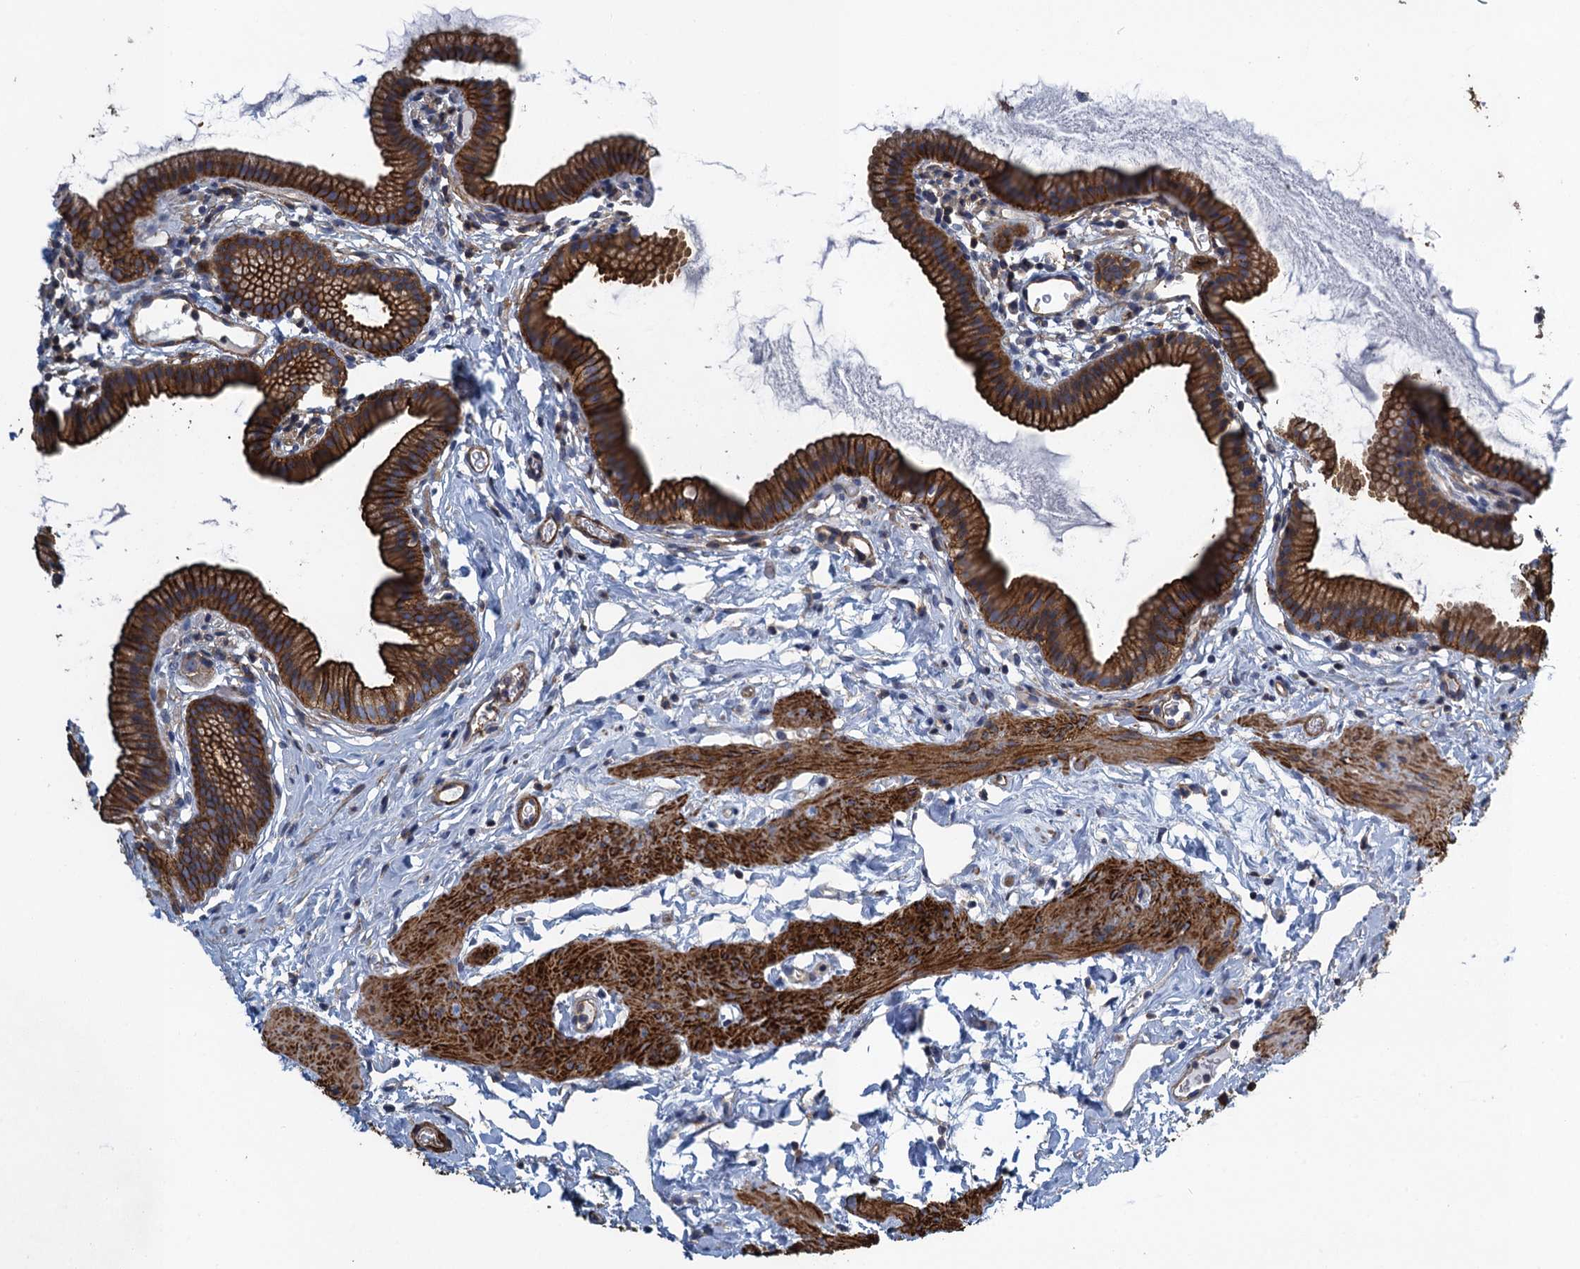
{"staining": {"intensity": "strong", "quantity": ">75%", "location": "cytoplasmic/membranous"}, "tissue": "gallbladder", "cell_type": "Glandular cells", "image_type": "normal", "snomed": [{"axis": "morphology", "description": "Normal tissue, NOS"}, {"axis": "topography", "description": "Gallbladder"}], "caption": "A high amount of strong cytoplasmic/membranous positivity is seen in about >75% of glandular cells in normal gallbladder. The staining is performed using DAB (3,3'-diaminobenzidine) brown chromogen to label protein expression. The nuclei are counter-stained blue using hematoxylin.", "gene": "PROSER2", "patient": {"sex": "female", "age": 46}}